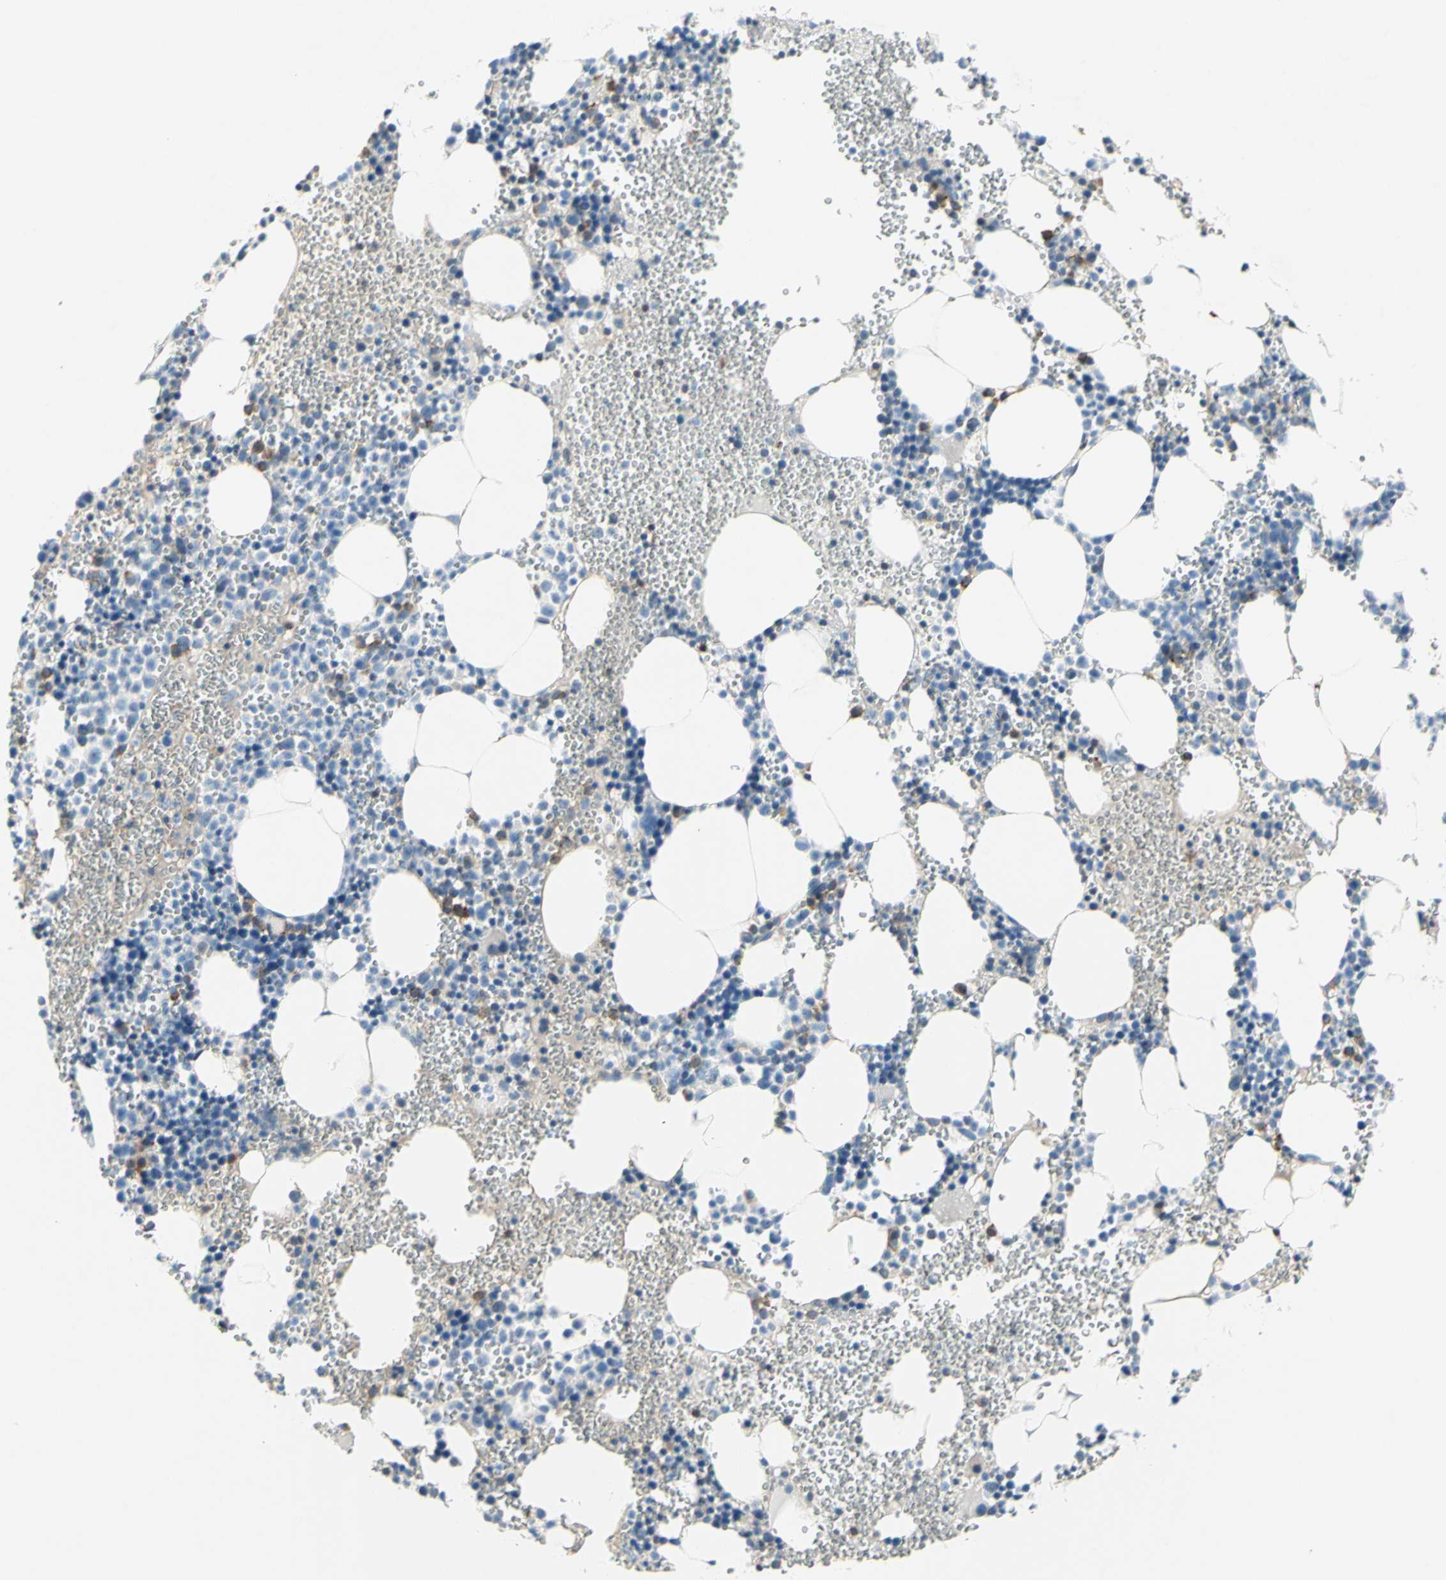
{"staining": {"intensity": "moderate", "quantity": "<25%", "location": "cytoplasmic/membranous"}, "tissue": "bone marrow", "cell_type": "Hematopoietic cells", "image_type": "normal", "snomed": [{"axis": "morphology", "description": "Normal tissue, NOS"}, {"axis": "morphology", "description": "Inflammation, NOS"}, {"axis": "topography", "description": "Bone marrow"}], "caption": "IHC (DAB (3,3'-diaminobenzidine)) staining of benign human bone marrow demonstrates moderate cytoplasmic/membranous protein positivity in approximately <25% of hematopoietic cells.", "gene": "MUC1", "patient": {"sex": "male", "age": 42}}